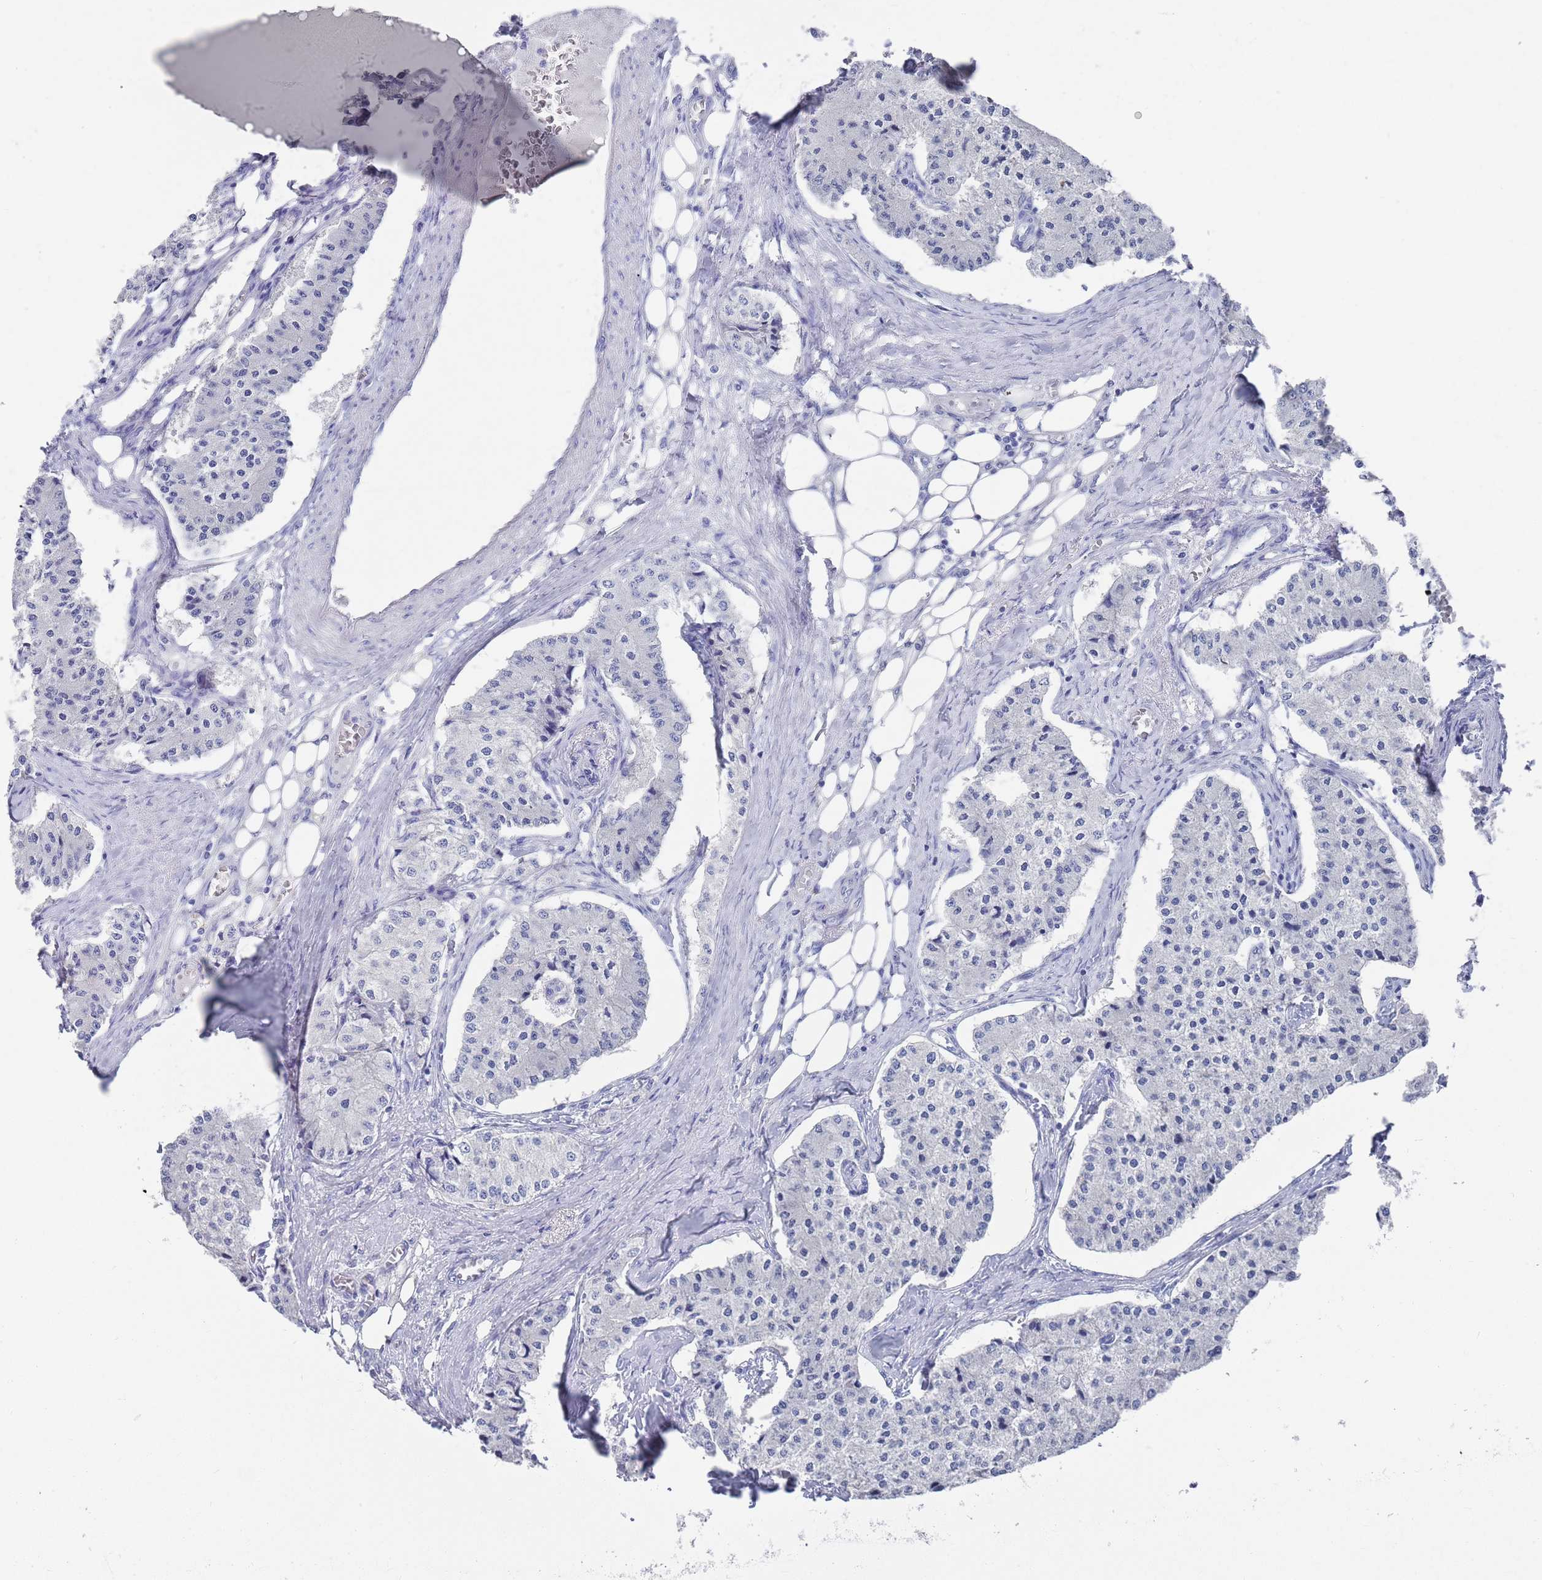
{"staining": {"intensity": "negative", "quantity": "none", "location": "none"}, "tissue": "carcinoid", "cell_type": "Tumor cells", "image_type": "cancer", "snomed": [{"axis": "morphology", "description": "Carcinoid, malignant, NOS"}, {"axis": "topography", "description": "Colon"}], "caption": "IHC histopathology image of neoplastic tissue: human carcinoid (malignant) stained with DAB demonstrates no significant protein staining in tumor cells.", "gene": "MTMR2", "patient": {"sex": "female", "age": 52}}